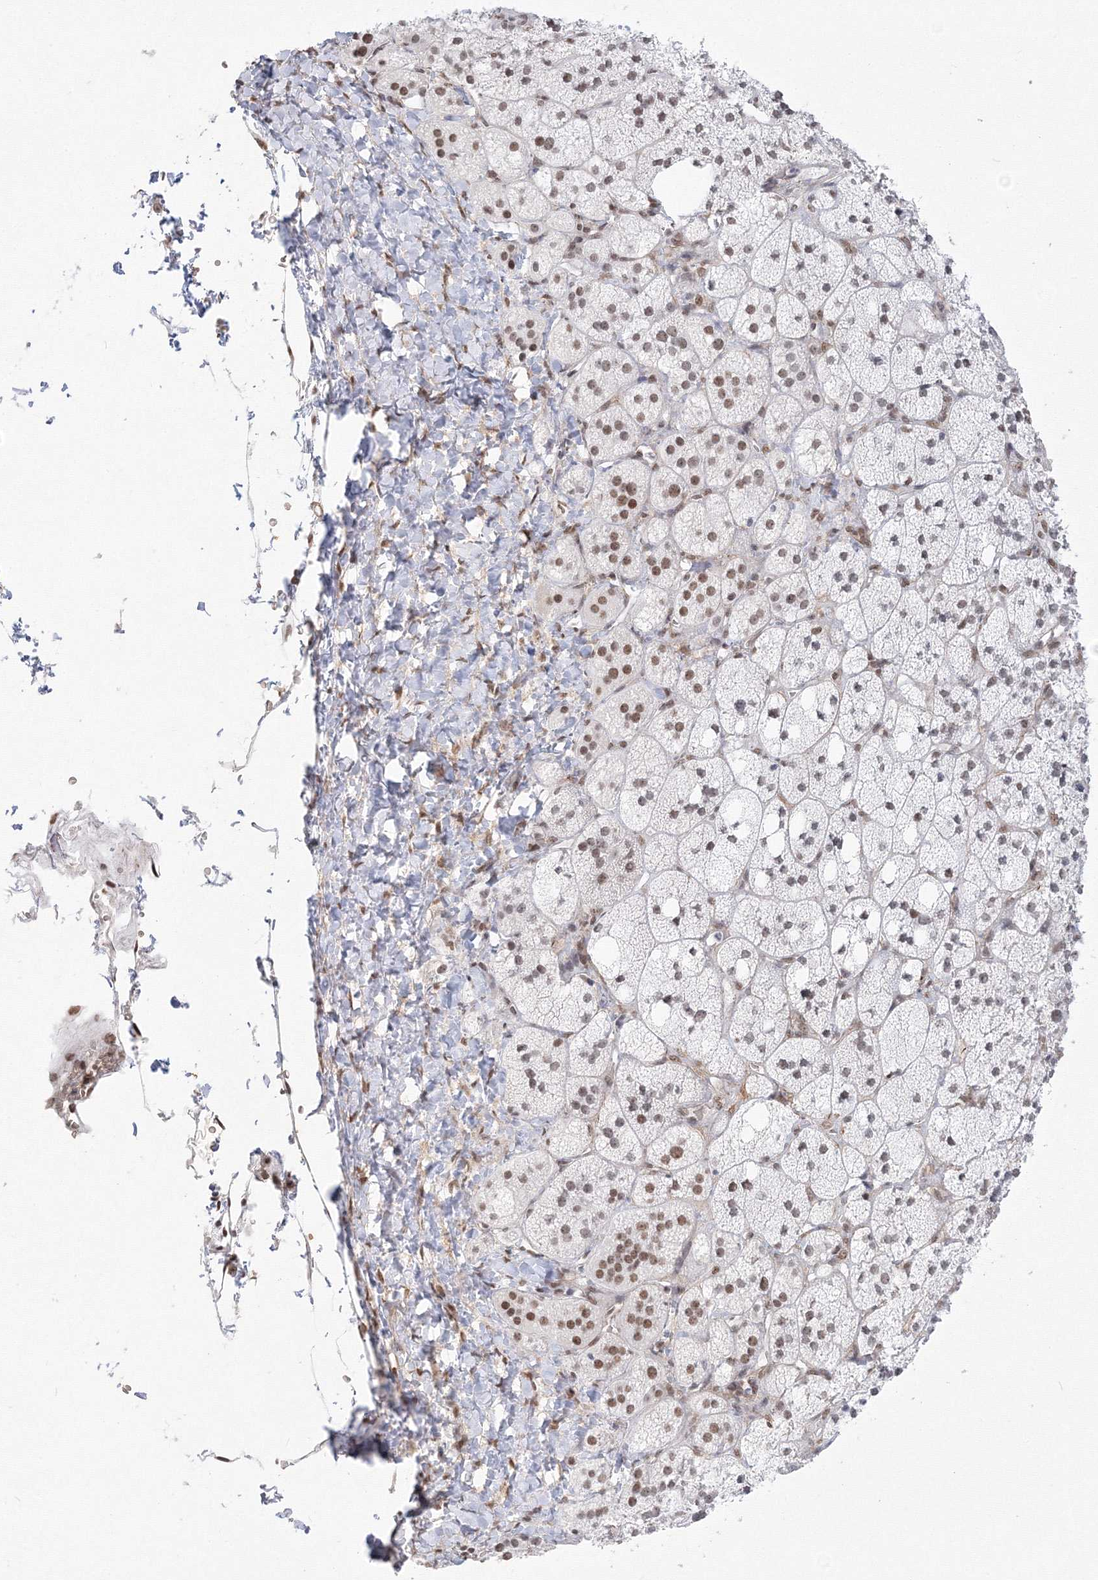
{"staining": {"intensity": "weak", "quantity": "25%-75%", "location": "nuclear"}, "tissue": "adrenal gland", "cell_type": "Glandular cells", "image_type": "normal", "snomed": [{"axis": "morphology", "description": "Normal tissue, NOS"}, {"axis": "topography", "description": "Adrenal gland"}], "caption": "Immunohistochemical staining of benign human adrenal gland reveals 25%-75% levels of weak nuclear protein staining in approximately 25%-75% of glandular cells.", "gene": "ZNF638", "patient": {"sex": "male", "age": 61}}